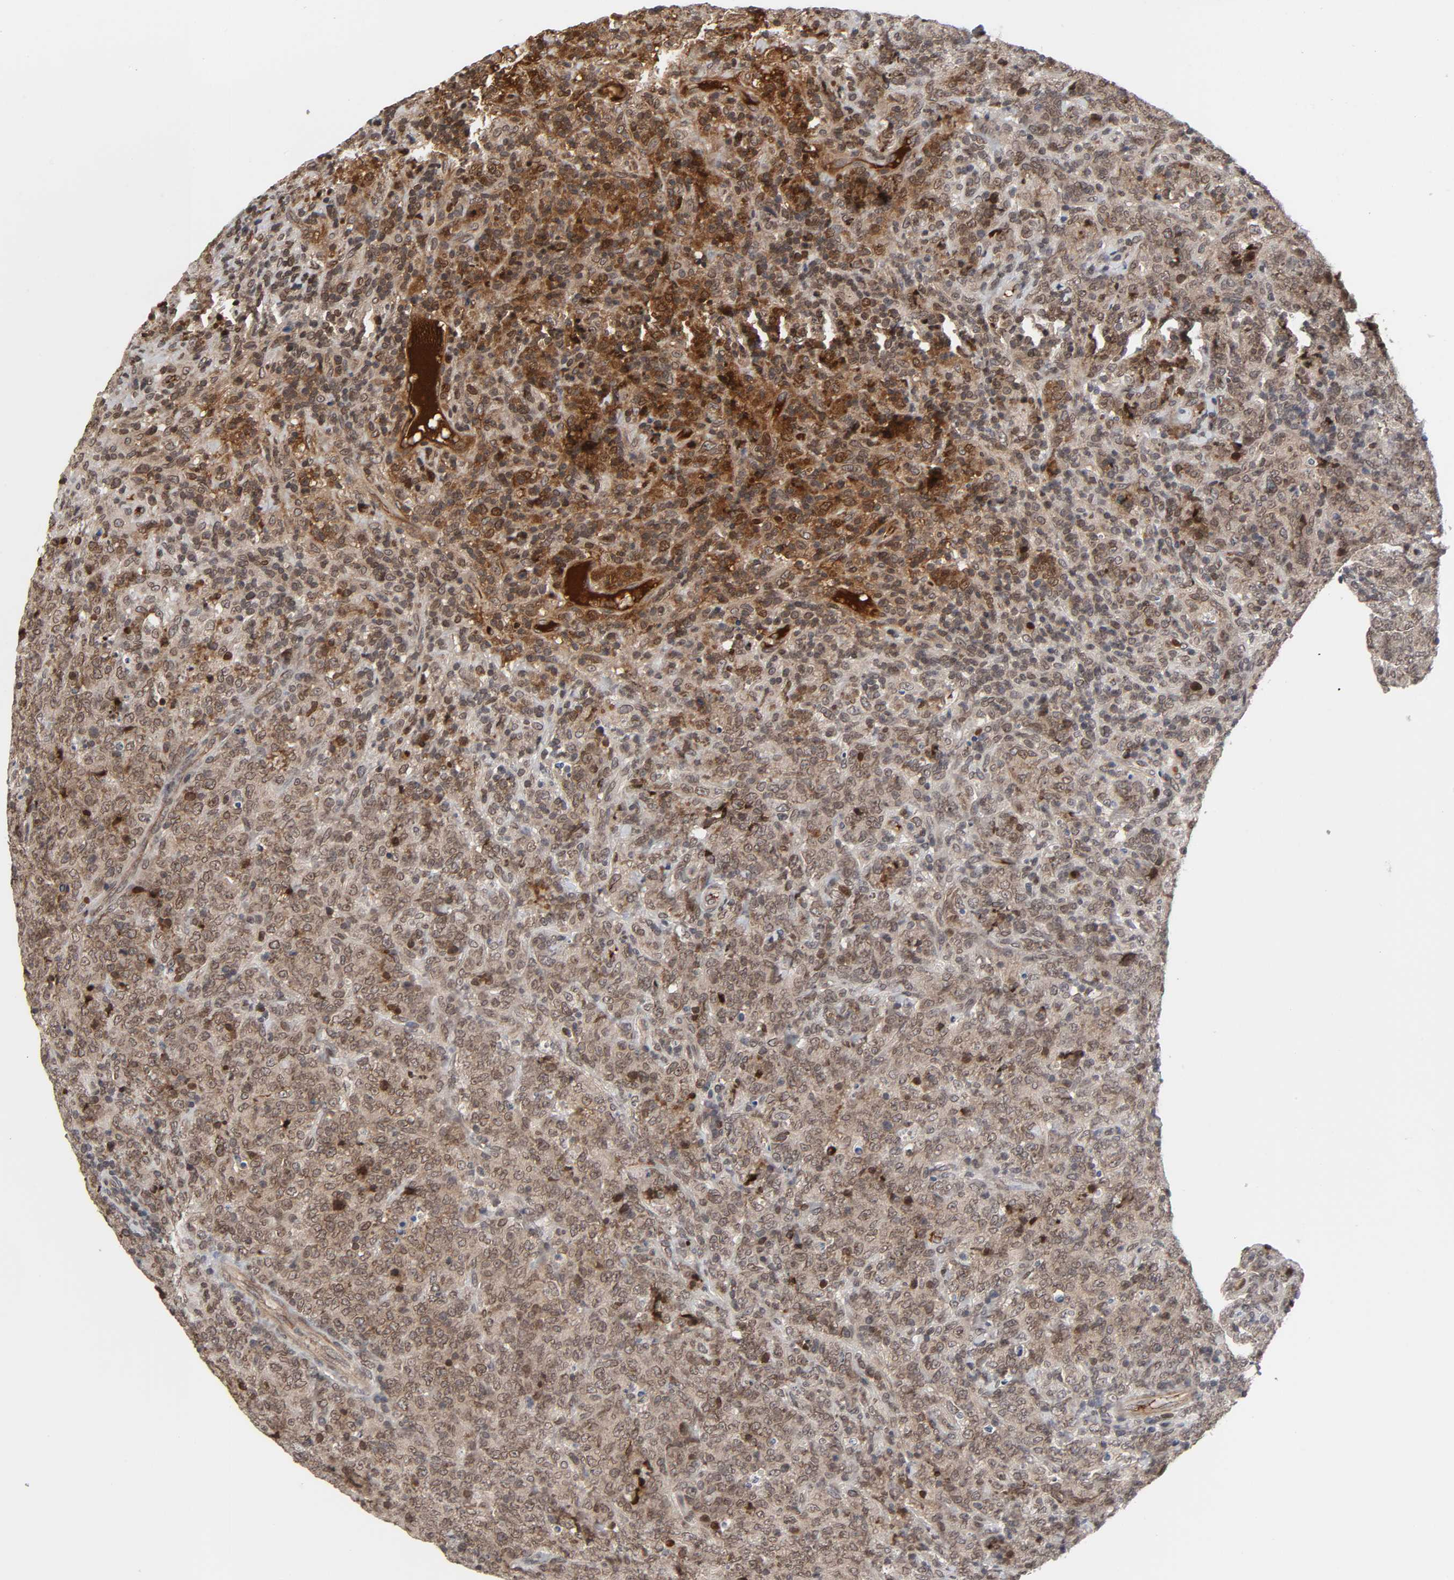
{"staining": {"intensity": "strong", "quantity": ">75%", "location": "cytoplasmic/membranous,nuclear"}, "tissue": "lymphoma", "cell_type": "Tumor cells", "image_type": "cancer", "snomed": [{"axis": "morphology", "description": "Malignant lymphoma, non-Hodgkin's type, High grade"}, {"axis": "topography", "description": "Tonsil"}], "caption": "A brown stain shows strong cytoplasmic/membranous and nuclear staining of a protein in lymphoma tumor cells. The staining was performed using DAB (3,3'-diaminobenzidine), with brown indicating positive protein expression. Nuclei are stained blue with hematoxylin.", "gene": "CPN2", "patient": {"sex": "female", "age": 36}}